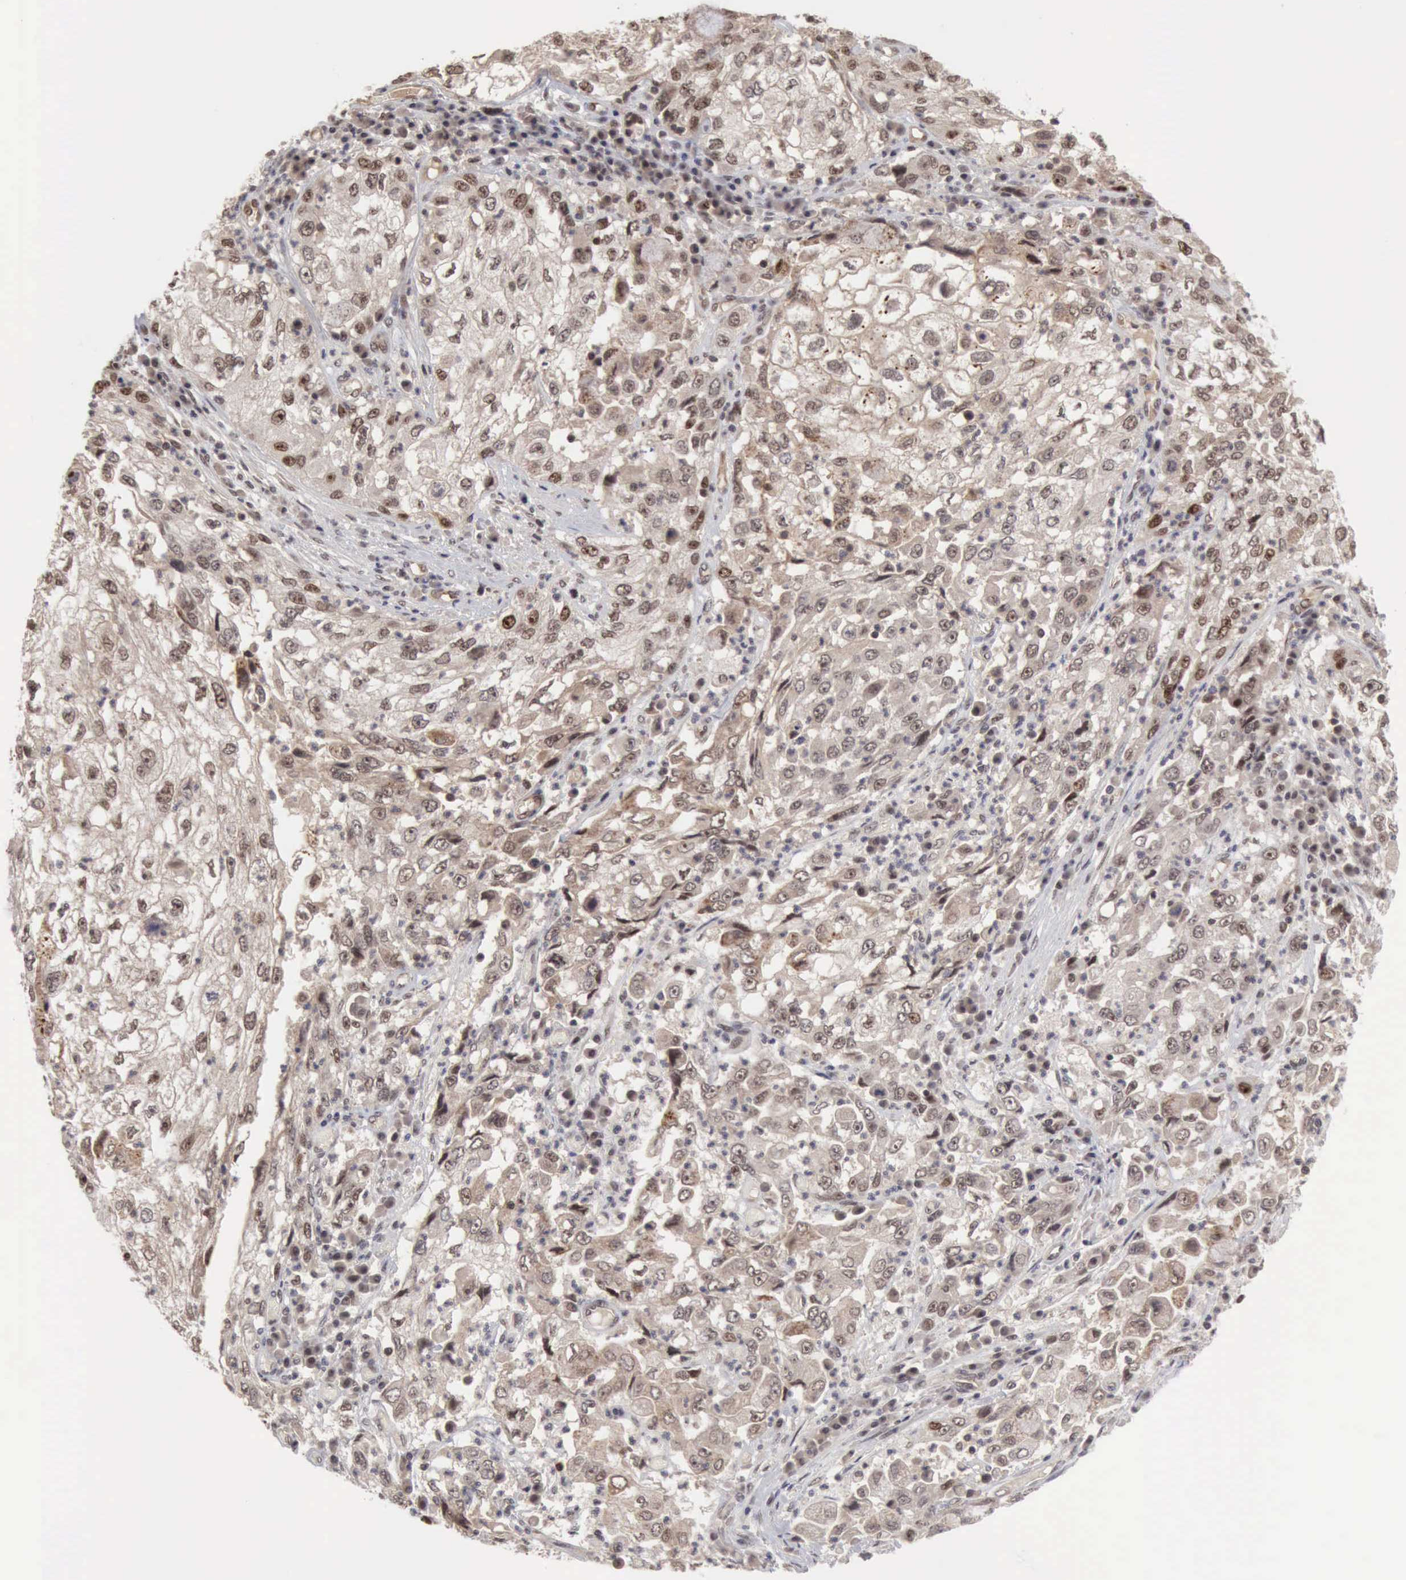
{"staining": {"intensity": "weak", "quantity": "<25%", "location": "cytoplasmic/membranous,nuclear"}, "tissue": "cervical cancer", "cell_type": "Tumor cells", "image_type": "cancer", "snomed": [{"axis": "morphology", "description": "Squamous cell carcinoma, NOS"}, {"axis": "topography", "description": "Cervix"}], "caption": "Image shows no protein staining in tumor cells of cervical cancer (squamous cell carcinoma) tissue. The staining is performed using DAB brown chromogen with nuclei counter-stained in using hematoxylin.", "gene": "CDKN2A", "patient": {"sex": "female", "age": 36}}